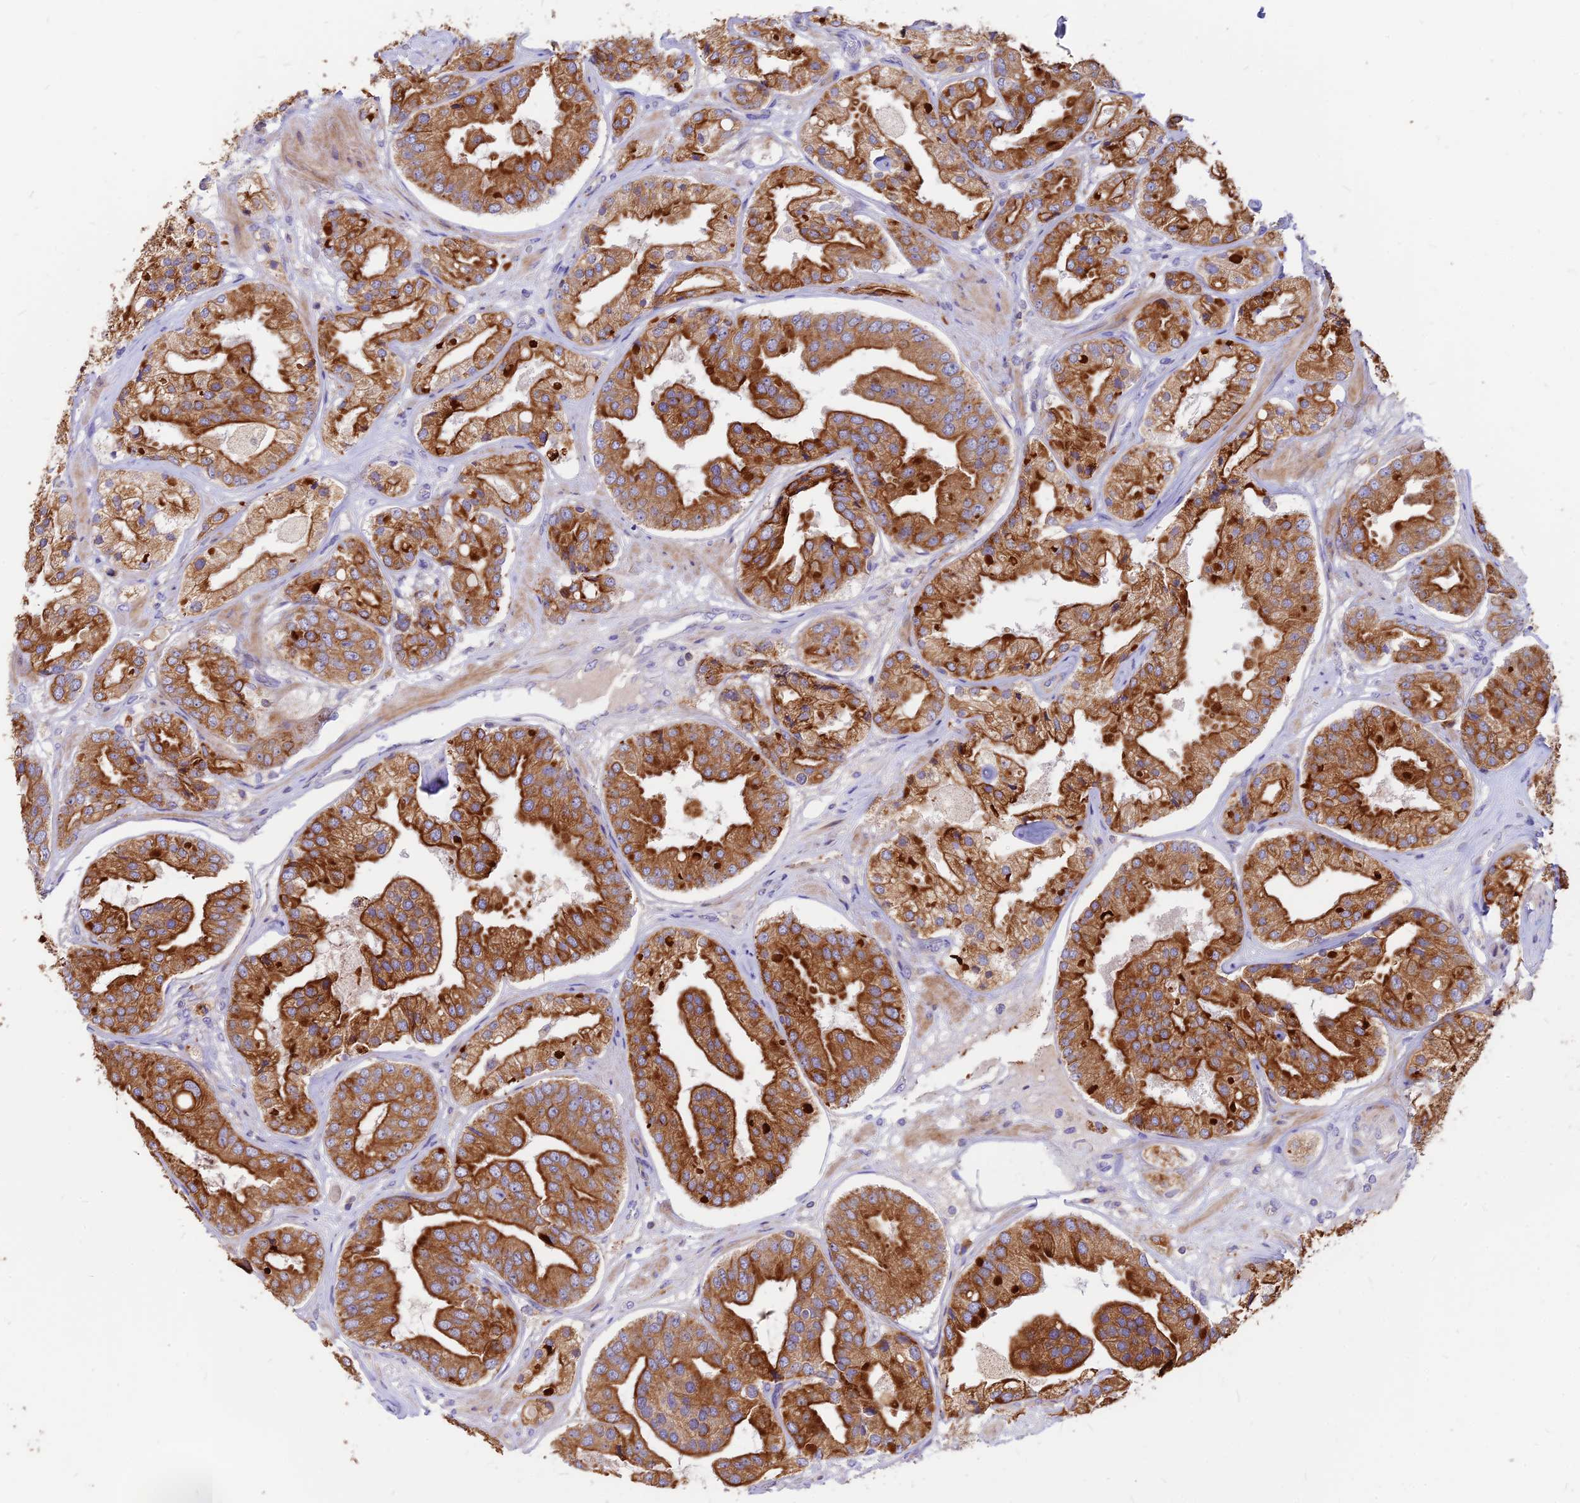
{"staining": {"intensity": "strong", "quantity": ">75%", "location": "cytoplasmic/membranous"}, "tissue": "prostate cancer", "cell_type": "Tumor cells", "image_type": "cancer", "snomed": [{"axis": "morphology", "description": "Adenocarcinoma, High grade"}, {"axis": "topography", "description": "Prostate"}], "caption": "DAB (3,3'-diaminobenzidine) immunohistochemical staining of human prostate cancer (adenocarcinoma (high-grade)) shows strong cytoplasmic/membranous protein expression in about >75% of tumor cells. (DAB IHC, brown staining for protein, blue staining for nuclei).", "gene": "DENND2D", "patient": {"sex": "male", "age": 63}}